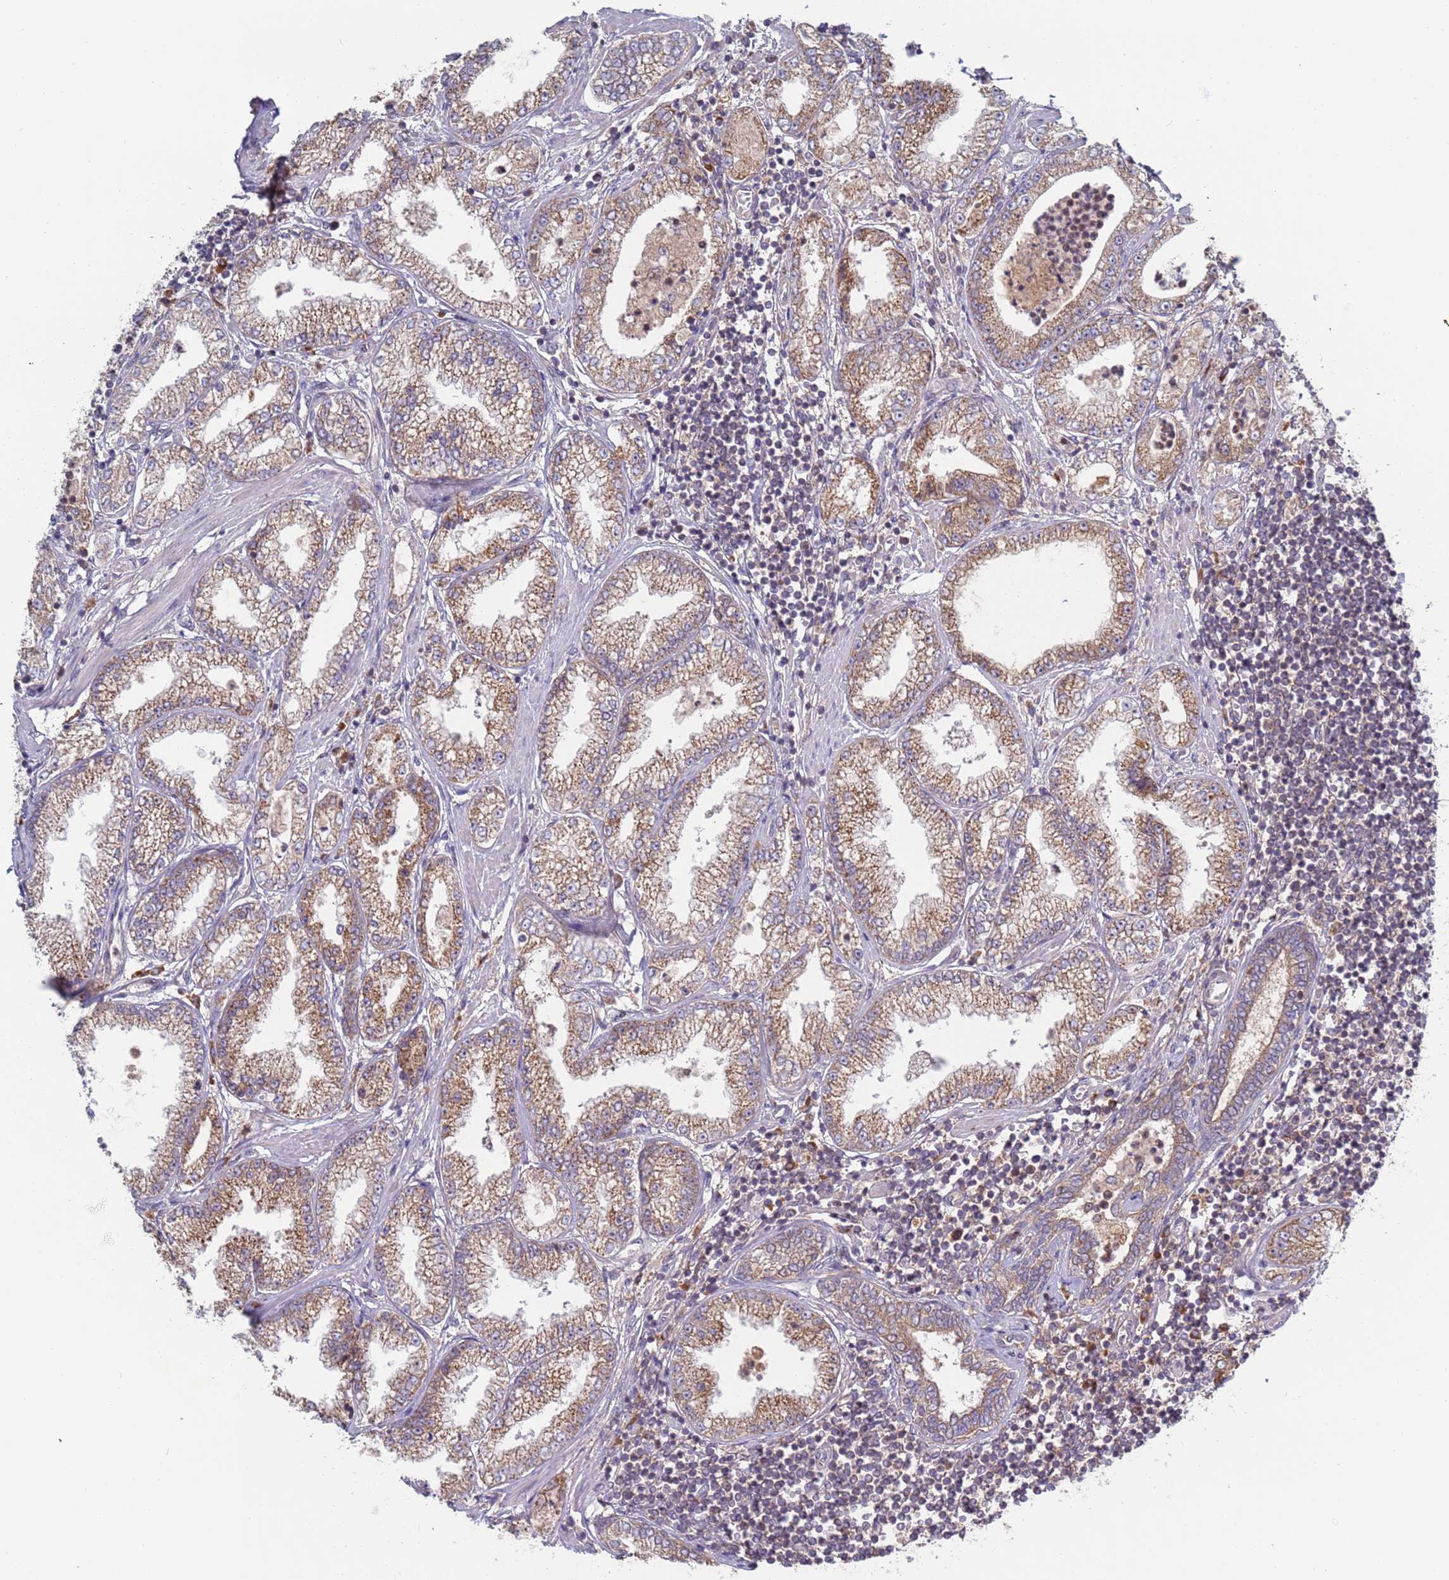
{"staining": {"intensity": "moderate", "quantity": ">75%", "location": "cytoplasmic/membranous"}, "tissue": "prostate cancer", "cell_type": "Tumor cells", "image_type": "cancer", "snomed": [{"axis": "morphology", "description": "Adenocarcinoma, High grade"}, {"axis": "topography", "description": "Prostate"}], "caption": "IHC image of neoplastic tissue: prostate high-grade adenocarcinoma stained using IHC demonstrates medium levels of moderate protein expression localized specifically in the cytoplasmic/membranous of tumor cells, appearing as a cytoplasmic/membranous brown color.", "gene": "OR5A2", "patient": {"sex": "male", "age": 69}}